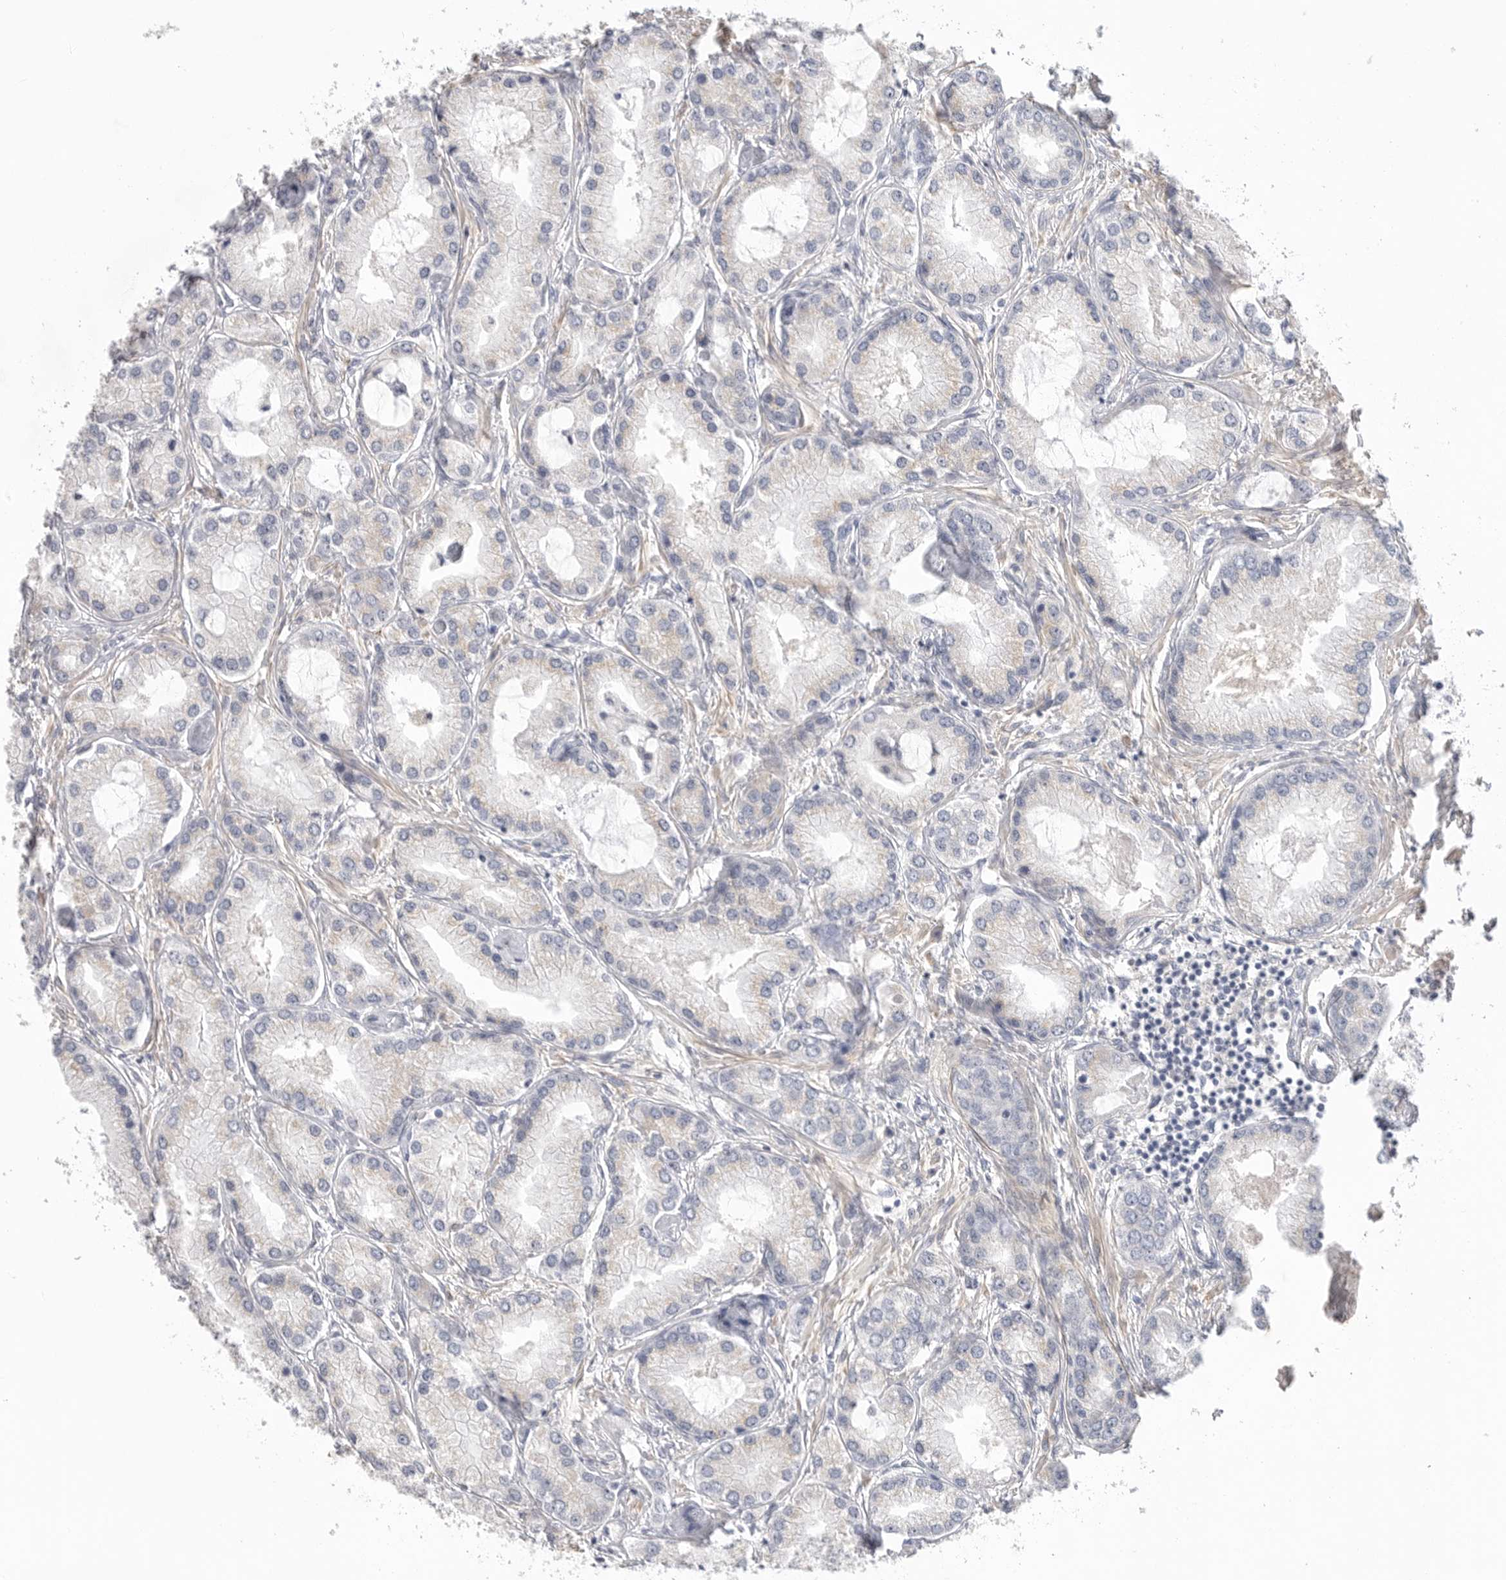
{"staining": {"intensity": "negative", "quantity": "none", "location": "none"}, "tissue": "prostate cancer", "cell_type": "Tumor cells", "image_type": "cancer", "snomed": [{"axis": "morphology", "description": "Adenocarcinoma, Low grade"}, {"axis": "topography", "description": "Prostate"}], "caption": "This is an immunohistochemistry histopathology image of low-grade adenocarcinoma (prostate). There is no staining in tumor cells.", "gene": "FBN2", "patient": {"sex": "male", "age": 62}}